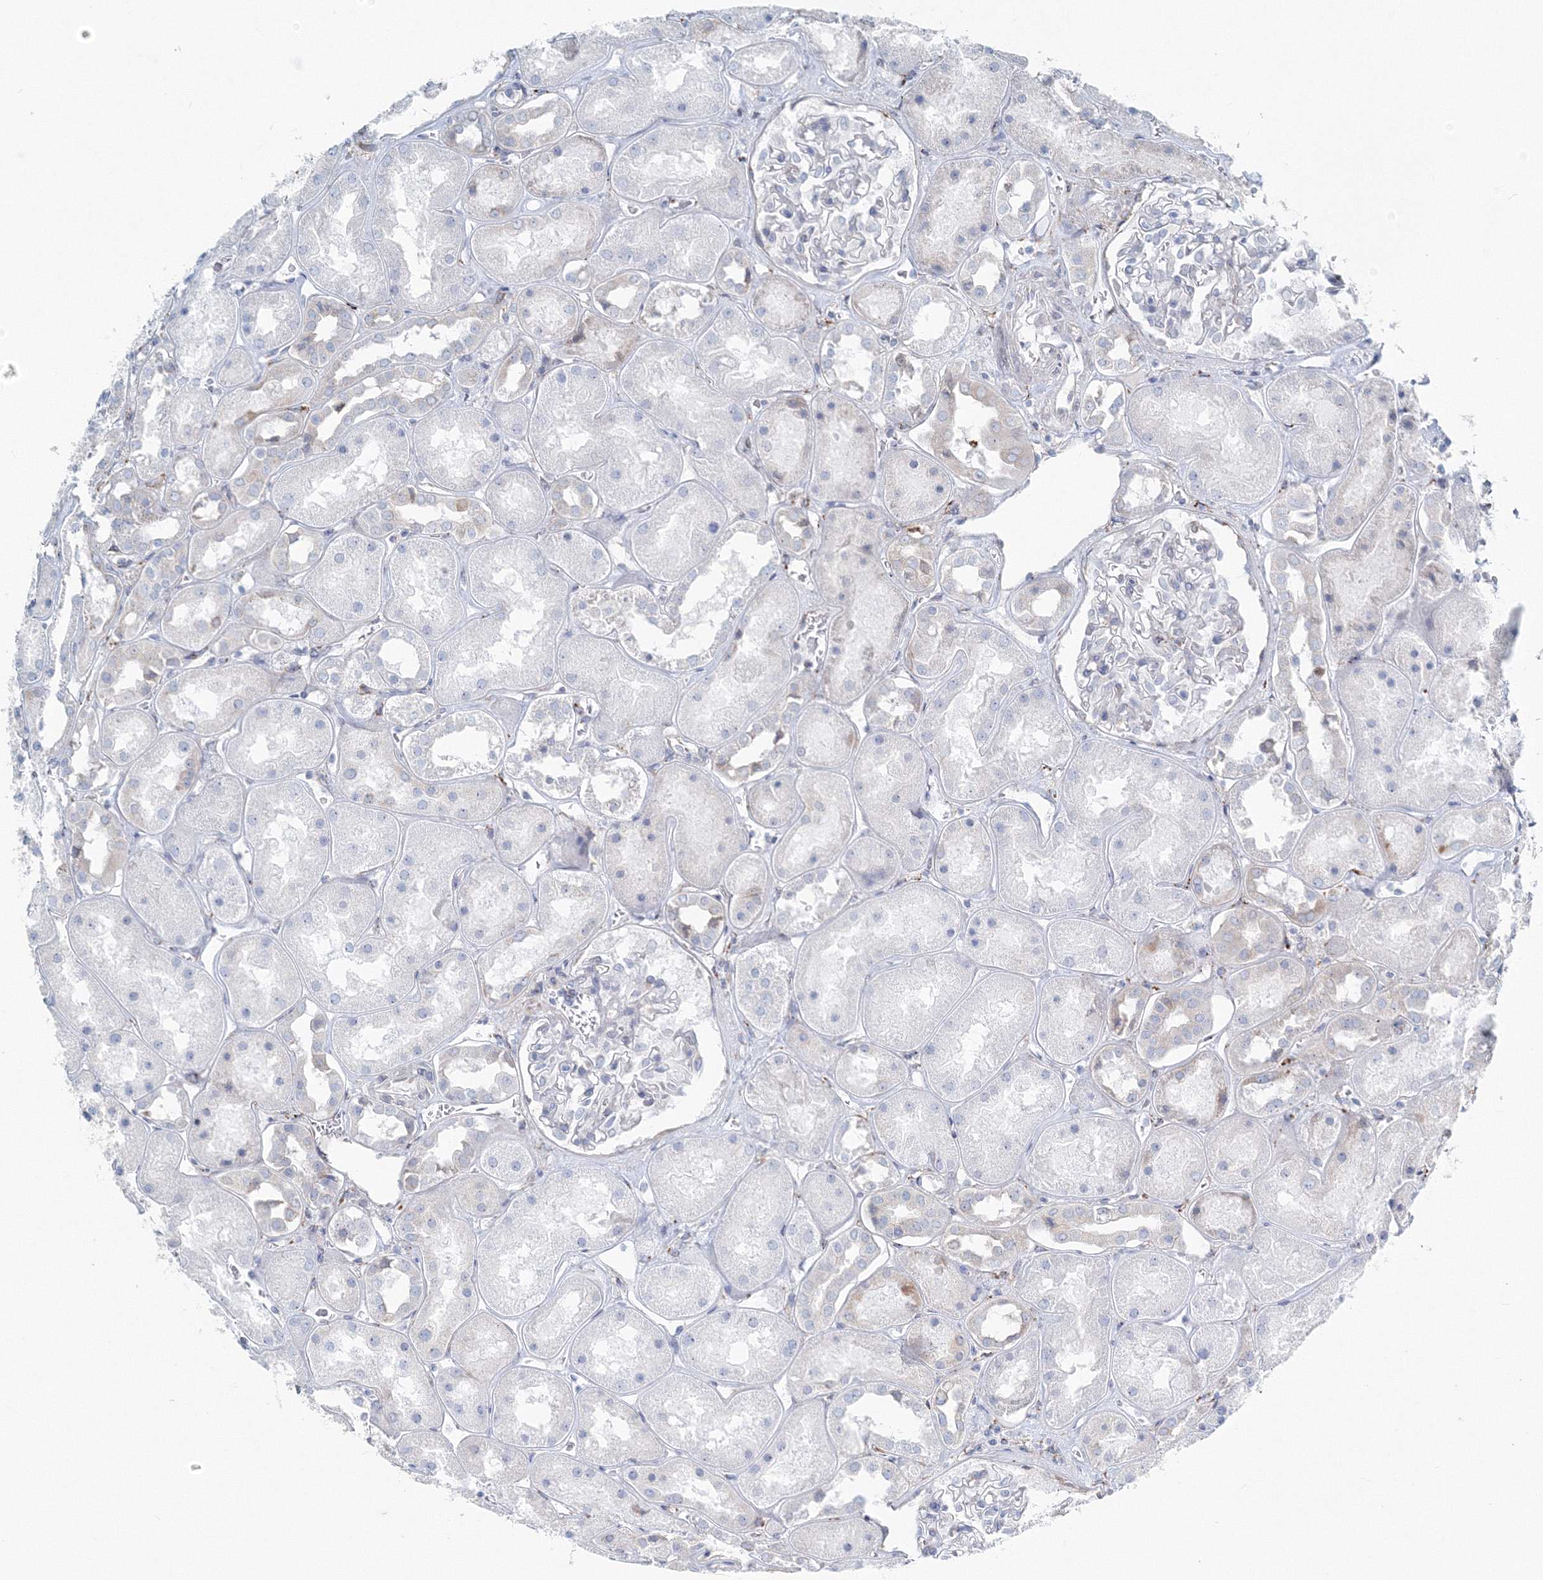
{"staining": {"intensity": "negative", "quantity": "none", "location": "none"}, "tissue": "kidney", "cell_type": "Cells in glomeruli", "image_type": "normal", "snomed": [{"axis": "morphology", "description": "Normal tissue, NOS"}, {"axis": "topography", "description": "Kidney"}], "caption": "High magnification brightfield microscopy of unremarkable kidney stained with DAB (brown) and counterstained with hematoxylin (blue): cells in glomeruli show no significant positivity. Brightfield microscopy of IHC stained with DAB (brown) and hematoxylin (blue), captured at high magnification.", "gene": "ENSG00000285283", "patient": {"sex": "male", "age": 70}}